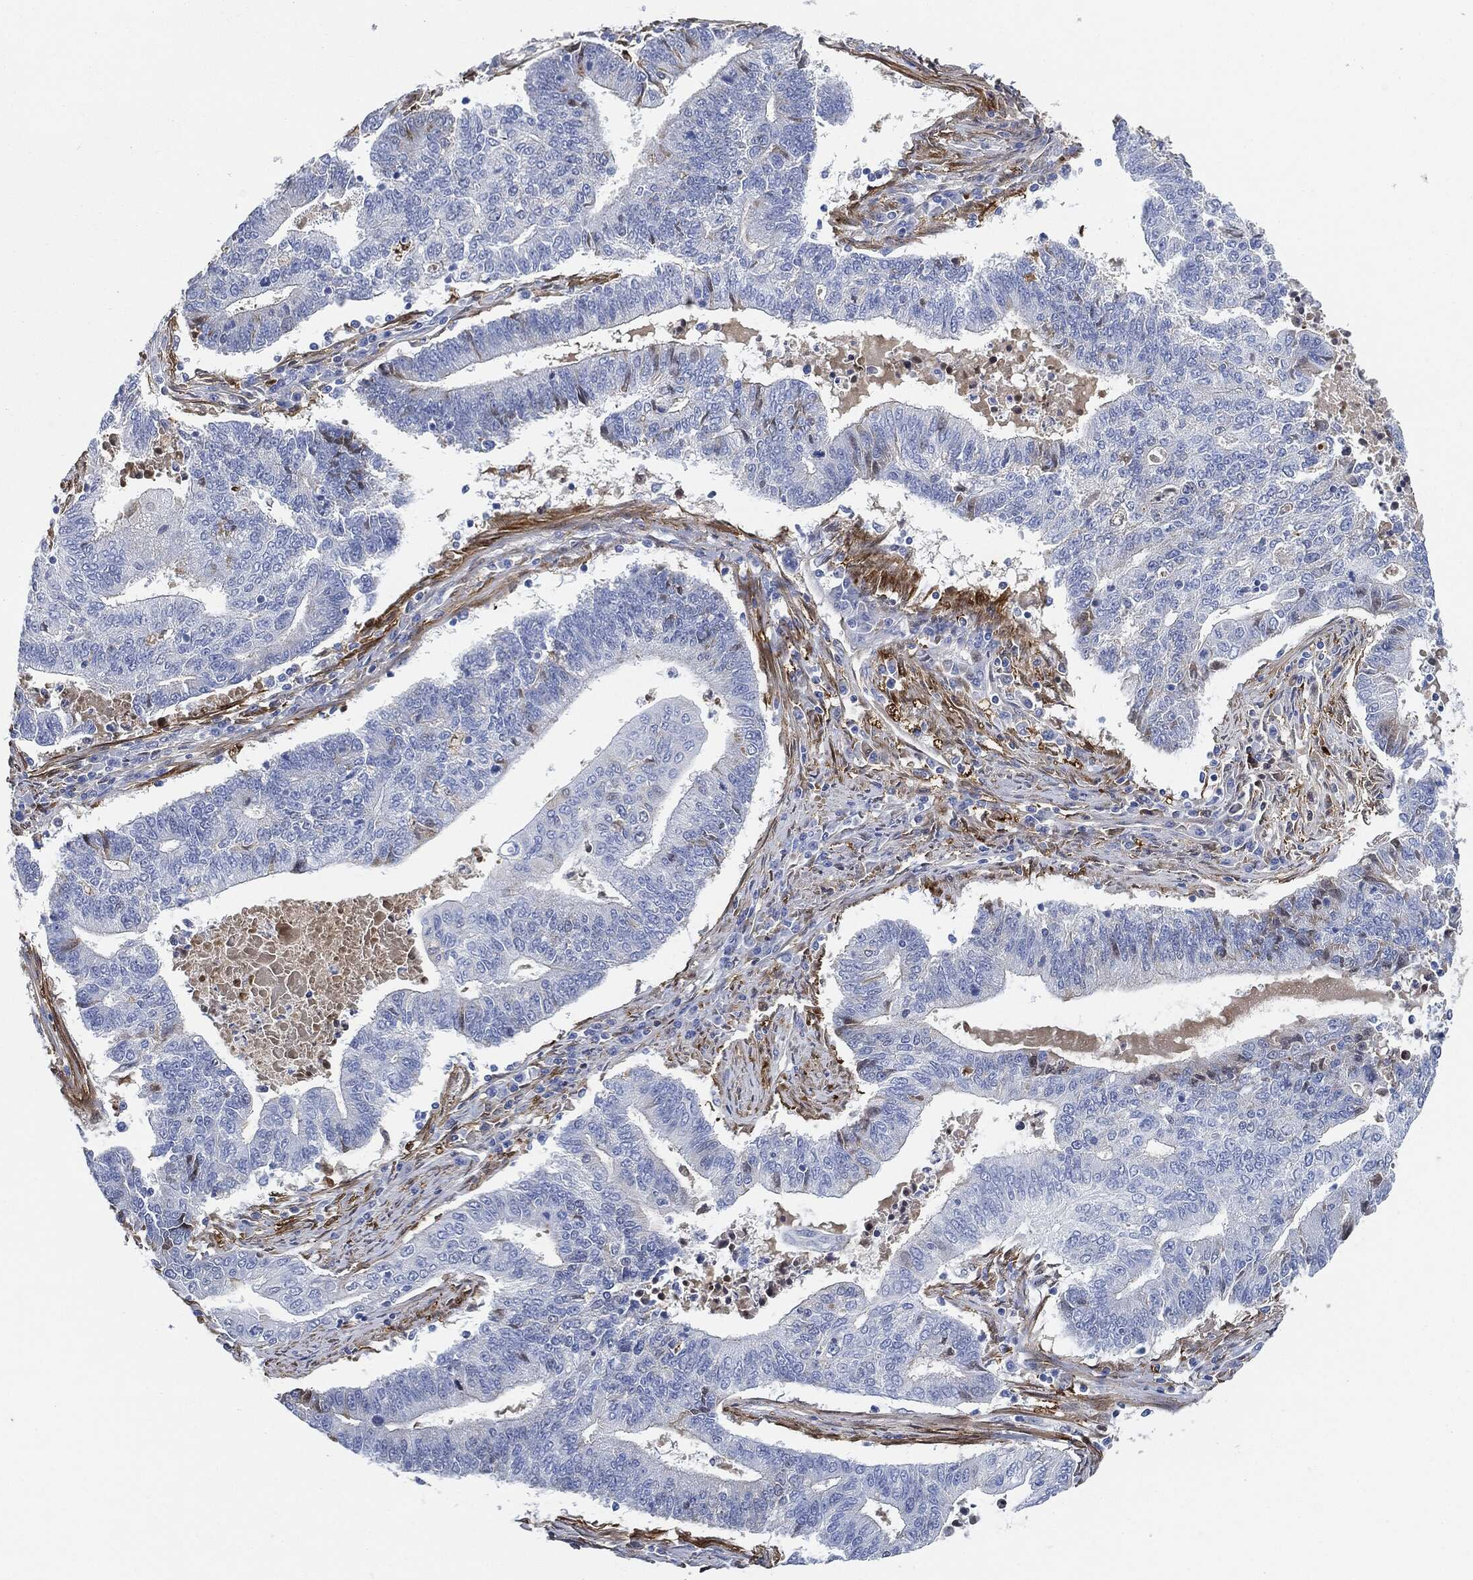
{"staining": {"intensity": "negative", "quantity": "none", "location": "none"}, "tissue": "endometrial cancer", "cell_type": "Tumor cells", "image_type": "cancer", "snomed": [{"axis": "morphology", "description": "Adenocarcinoma, NOS"}, {"axis": "topography", "description": "Uterus"}, {"axis": "topography", "description": "Endometrium"}], "caption": "IHC photomicrograph of neoplastic tissue: human endometrial adenocarcinoma stained with DAB (3,3'-diaminobenzidine) shows no significant protein expression in tumor cells. The staining was performed using DAB (3,3'-diaminobenzidine) to visualize the protein expression in brown, while the nuclei were stained in blue with hematoxylin (Magnification: 20x).", "gene": "TAGLN", "patient": {"sex": "female", "age": 54}}